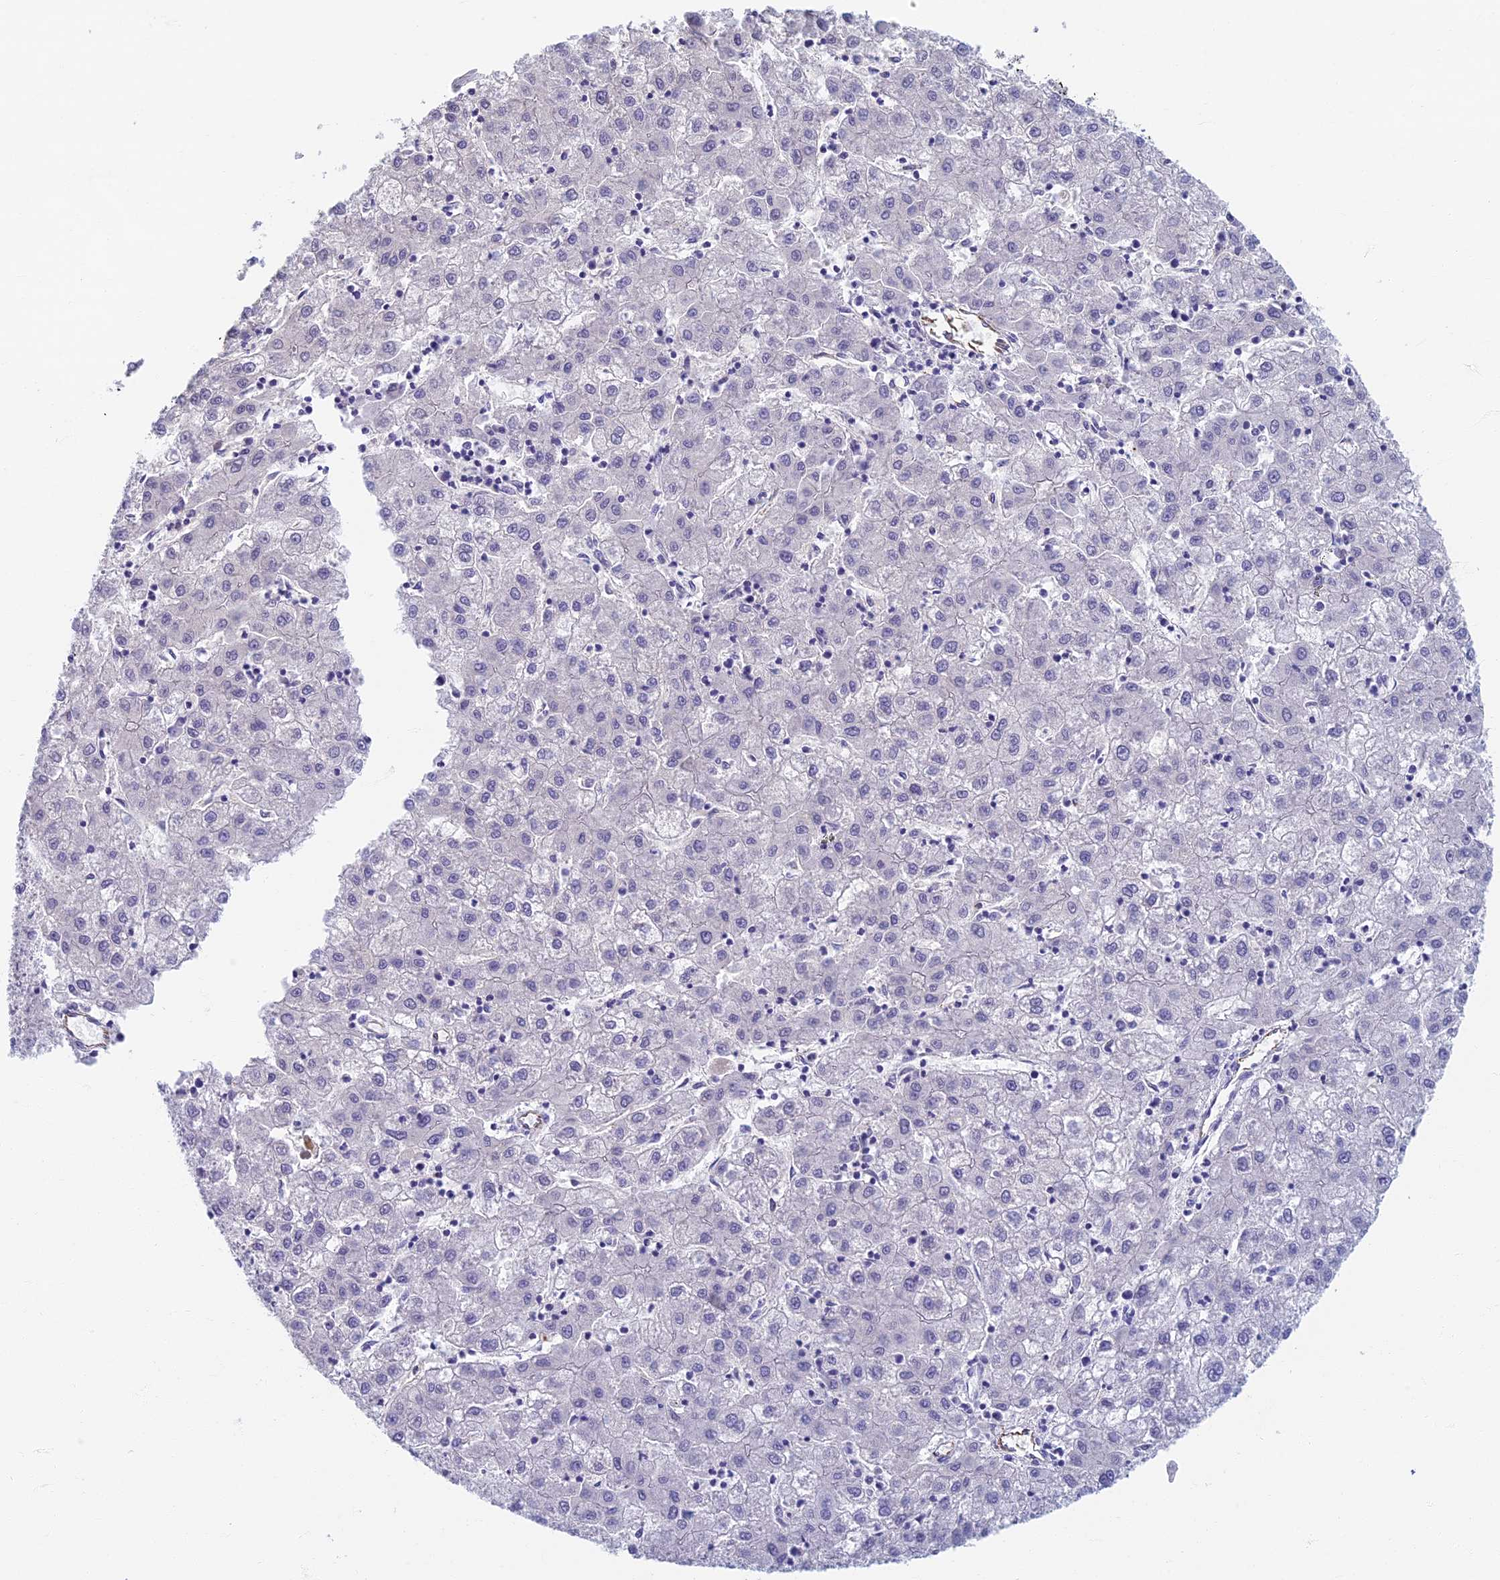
{"staining": {"intensity": "negative", "quantity": "none", "location": "none"}, "tissue": "liver cancer", "cell_type": "Tumor cells", "image_type": "cancer", "snomed": [{"axis": "morphology", "description": "Carcinoma, Hepatocellular, NOS"}, {"axis": "topography", "description": "Liver"}], "caption": "The immunohistochemistry (IHC) photomicrograph has no significant staining in tumor cells of hepatocellular carcinoma (liver) tissue. The staining was performed using DAB (3,3'-diaminobenzidine) to visualize the protein expression in brown, while the nuclei were stained in blue with hematoxylin (Magnification: 20x).", "gene": "ETFRF1", "patient": {"sex": "male", "age": 72}}